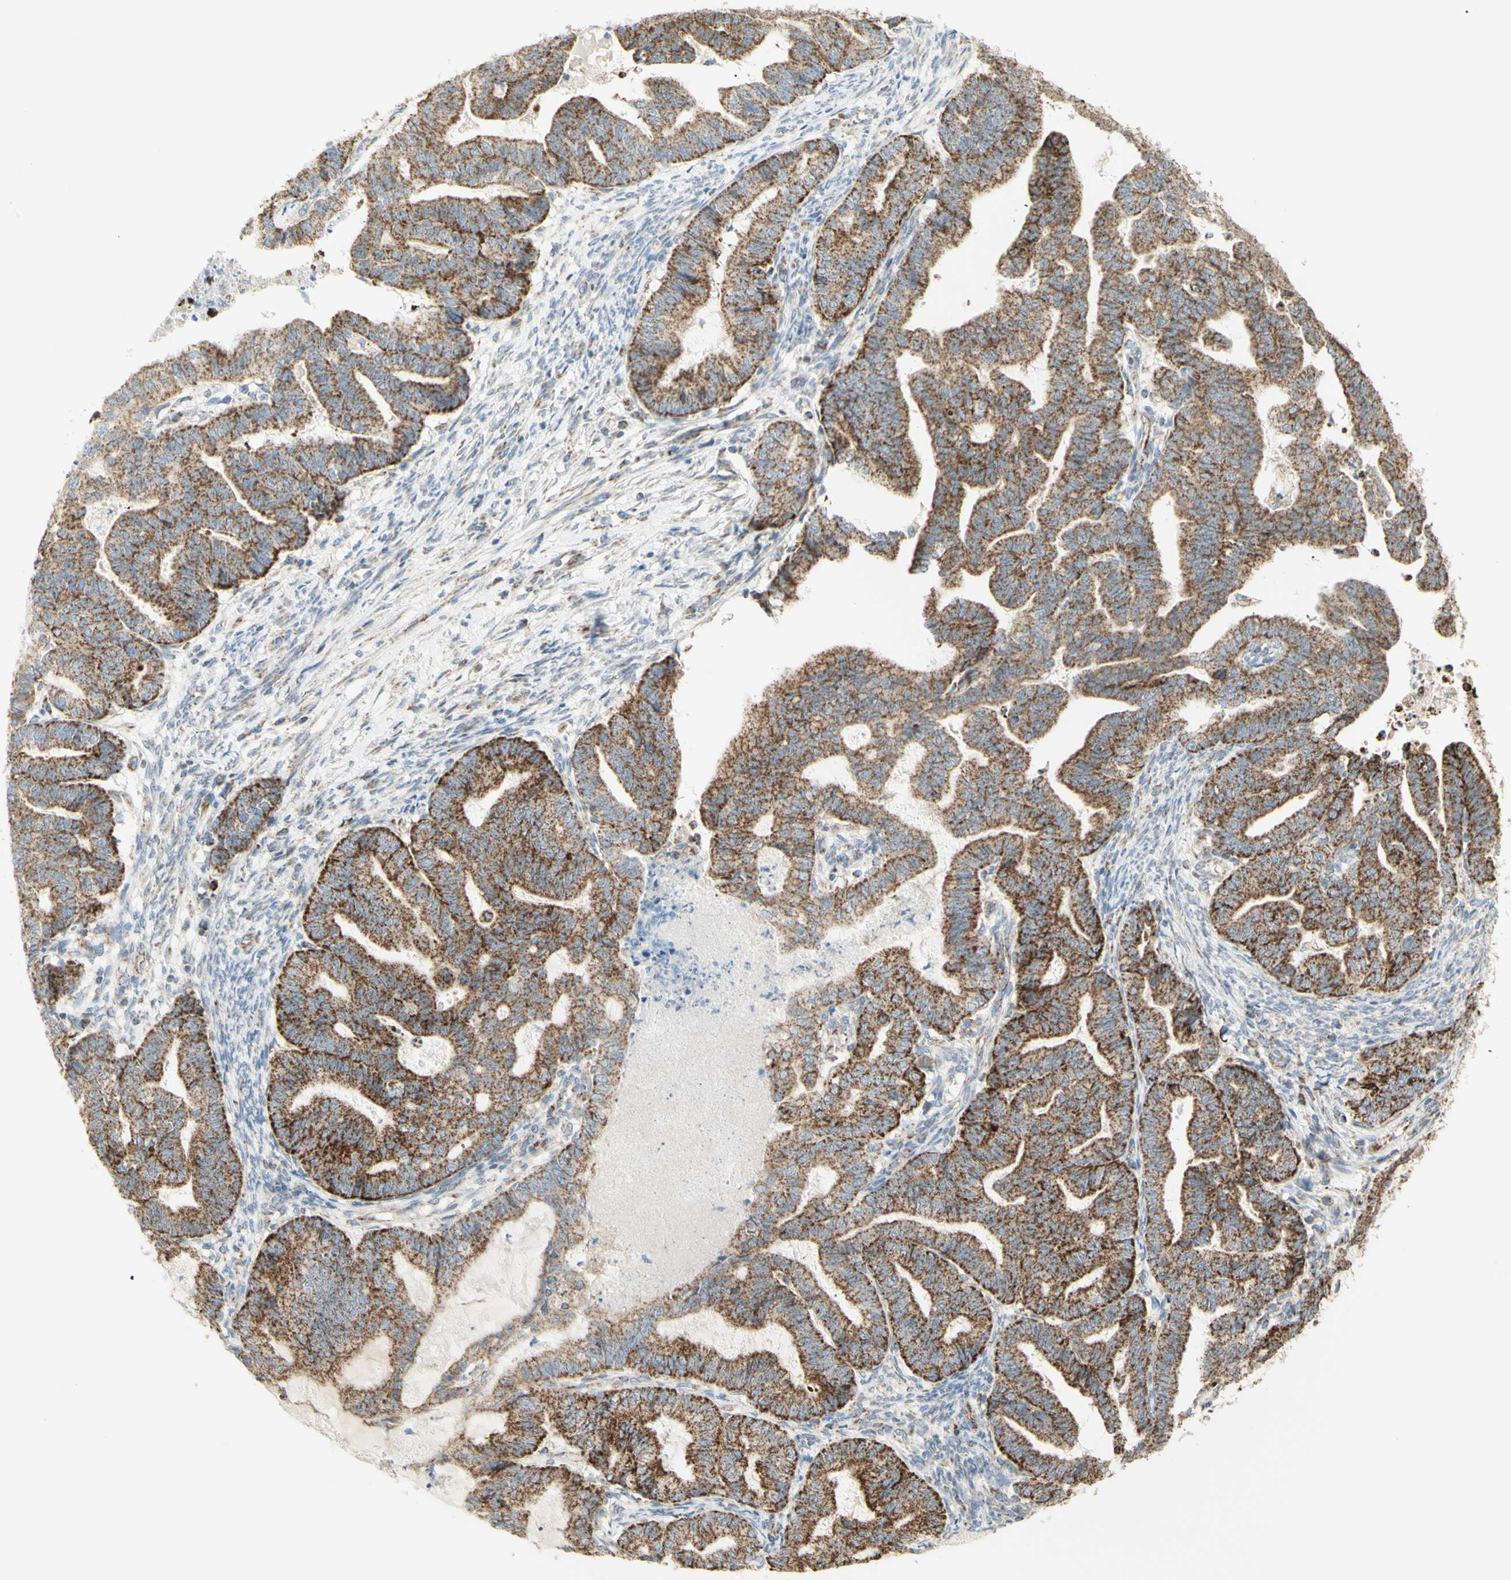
{"staining": {"intensity": "moderate", "quantity": ">75%", "location": "cytoplasmic/membranous"}, "tissue": "endometrial cancer", "cell_type": "Tumor cells", "image_type": "cancer", "snomed": [{"axis": "morphology", "description": "Adenocarcinoma, NOS"}, {"axis": "topography", "description": "Endometrium"}], "caption": "Protein staining shows moderate cytoplasmic/membranous expression in about >75% of tumor cells in endometrial cancer (adenocarcinoma).", "gene": "LETM1", "patient": {"sex": "female", "age": 79}}